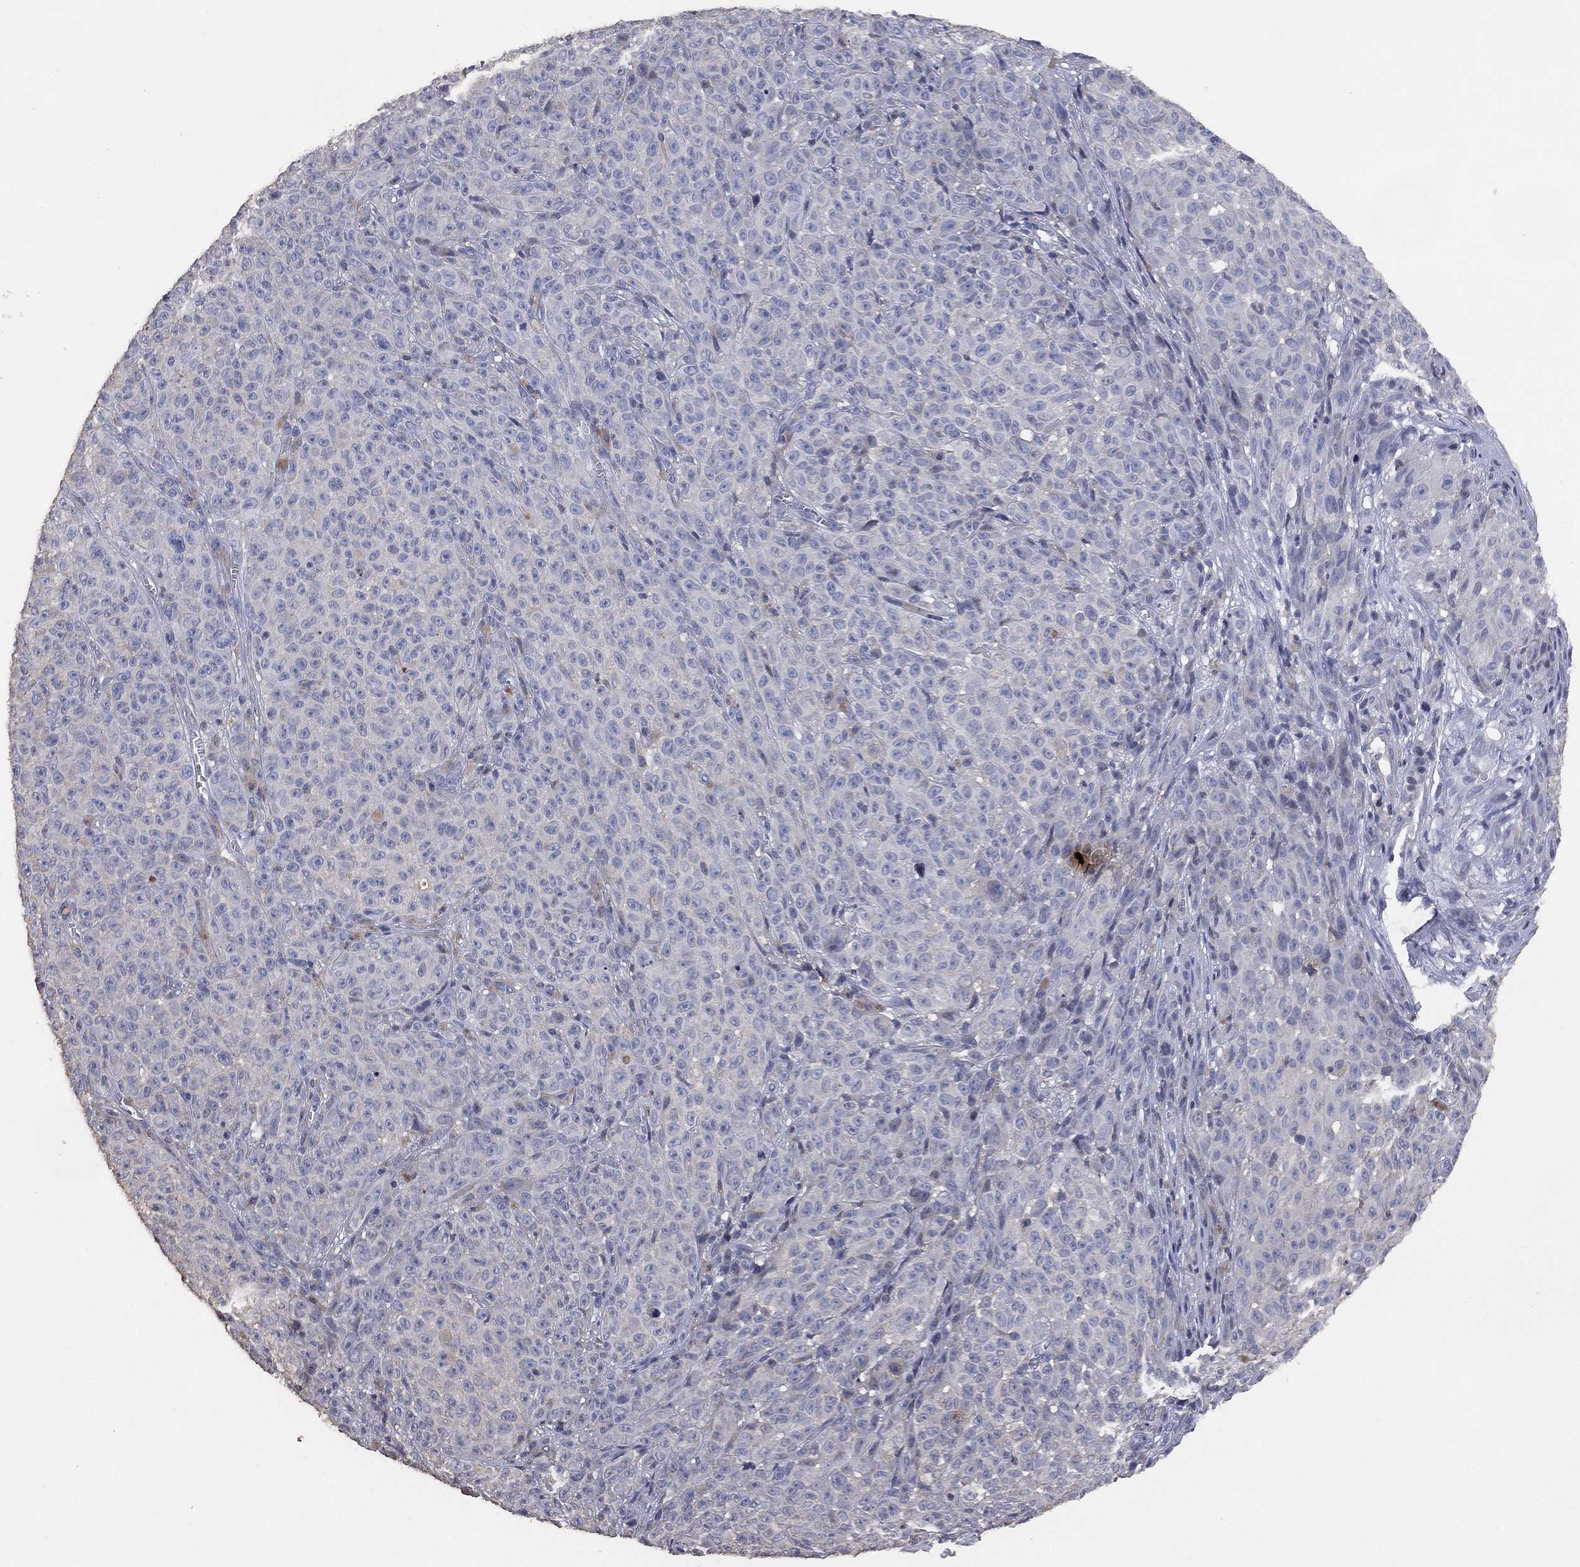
{"staining": {"intensity": "negative", "quantity": "none", "location": "none"}, "tissue": "melanoma", "cell_type": "Tumor cells", "image_type": "cancer", "snomed": [{"axis": "morphology", "description": "Malignant melanoma, NOS"}, {"axis": "topography", "description": "Skin"}], "caption": "Immunohistochemistry of melanoma shows no positivity in tumor cells.", "gene": "ADPRHL1", "patient": {"sex": "female", "age": 82}}